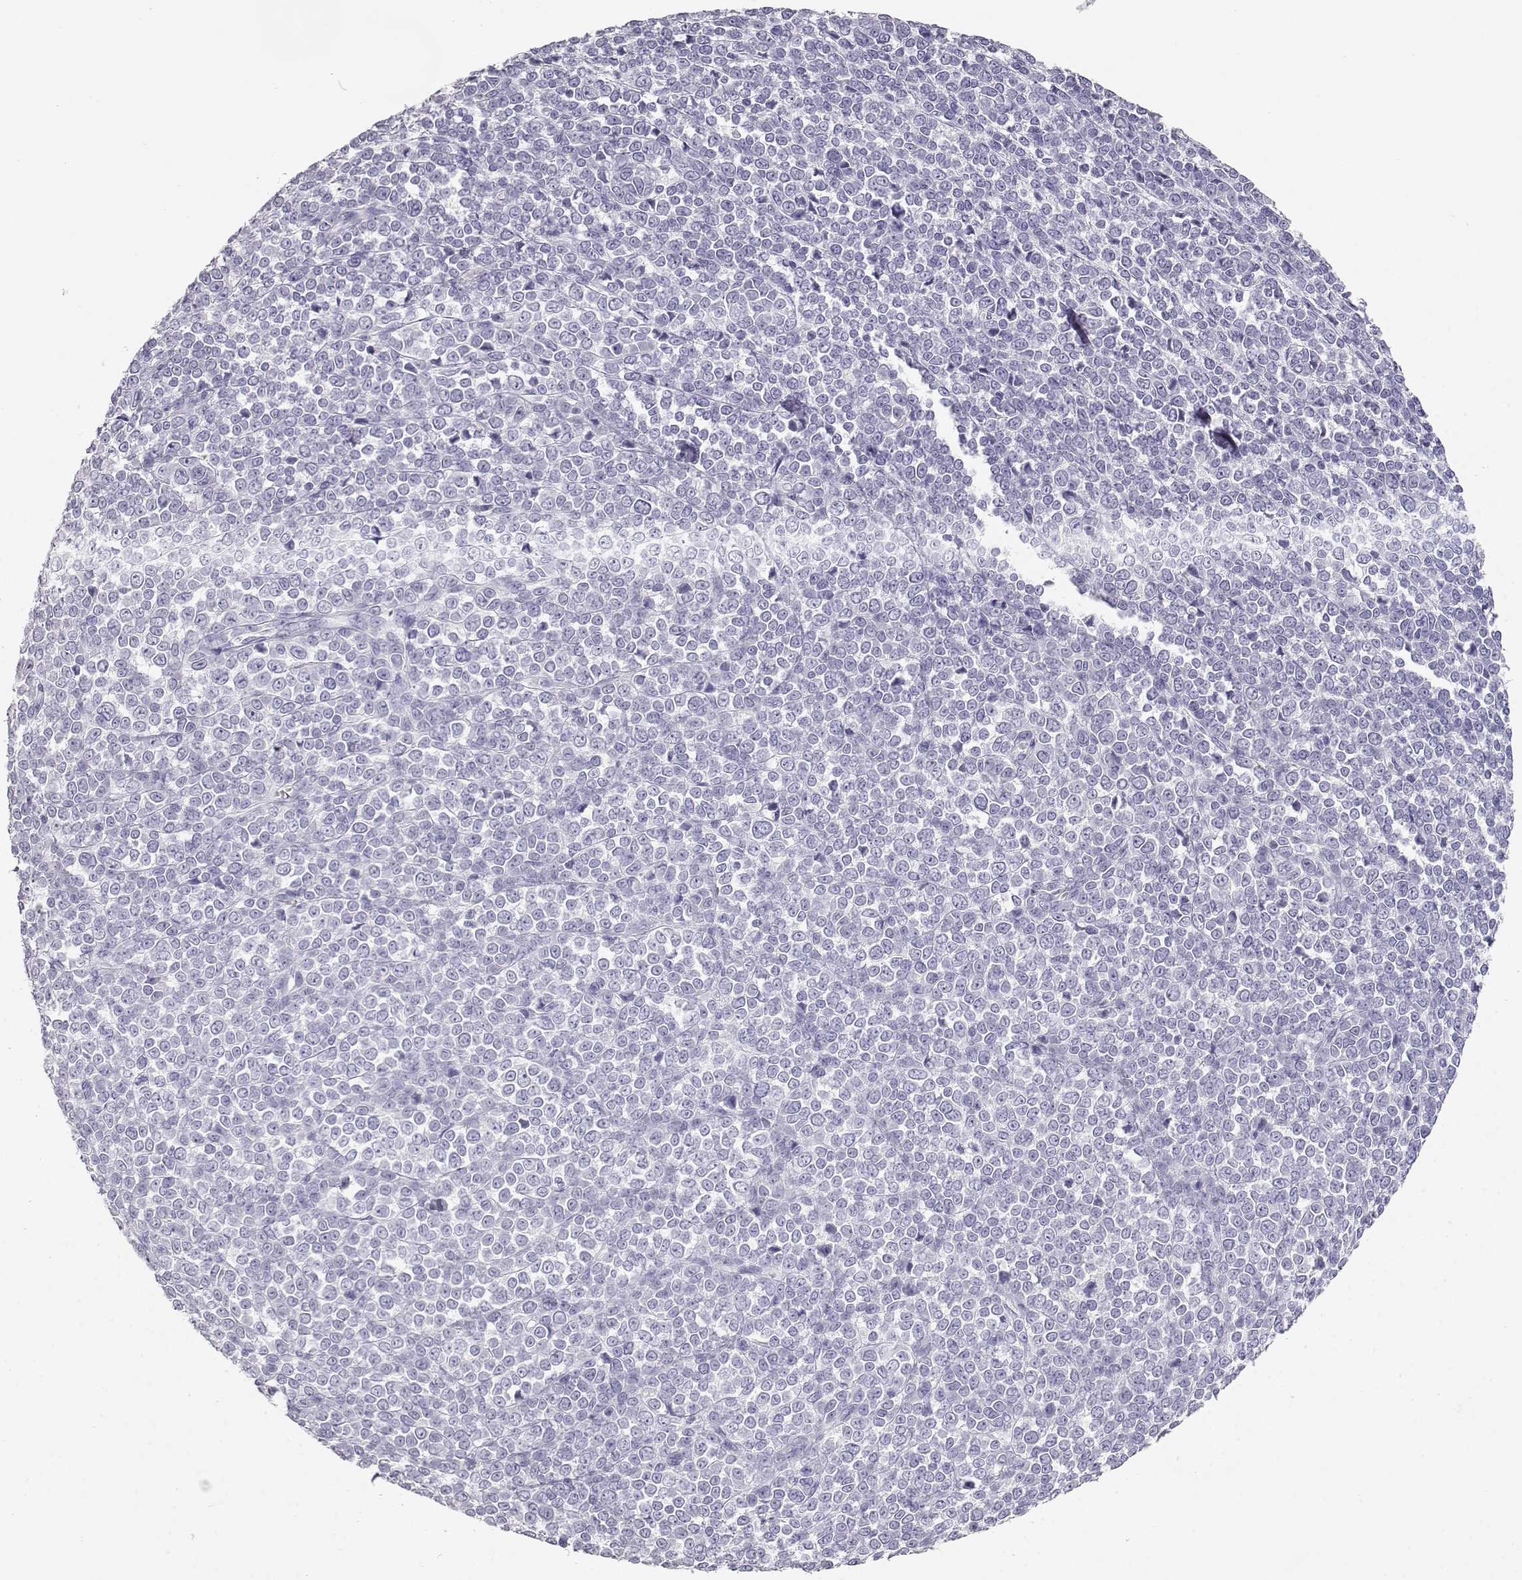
{"staining": {"intensity": "negative", "quantity": "none", "location": "none"}, "tissue": "melanoma", "cell_type": "Tumor cells", "image_type": "cancer", "snomed": [{"axis": "morphology", "description": "Malignant melanoma, NOS"}, {"axis": "topography", "description": "Skin"}], "caption": "Immunohistochemistry image of malignant melanoma stained for a protein (brown), which demonstrates no expression in tumor cells. (IHC, brightfield microscopy, high magnification).", "gene": "TKTL1", "patient": {"sex": "female", "age": 95}}